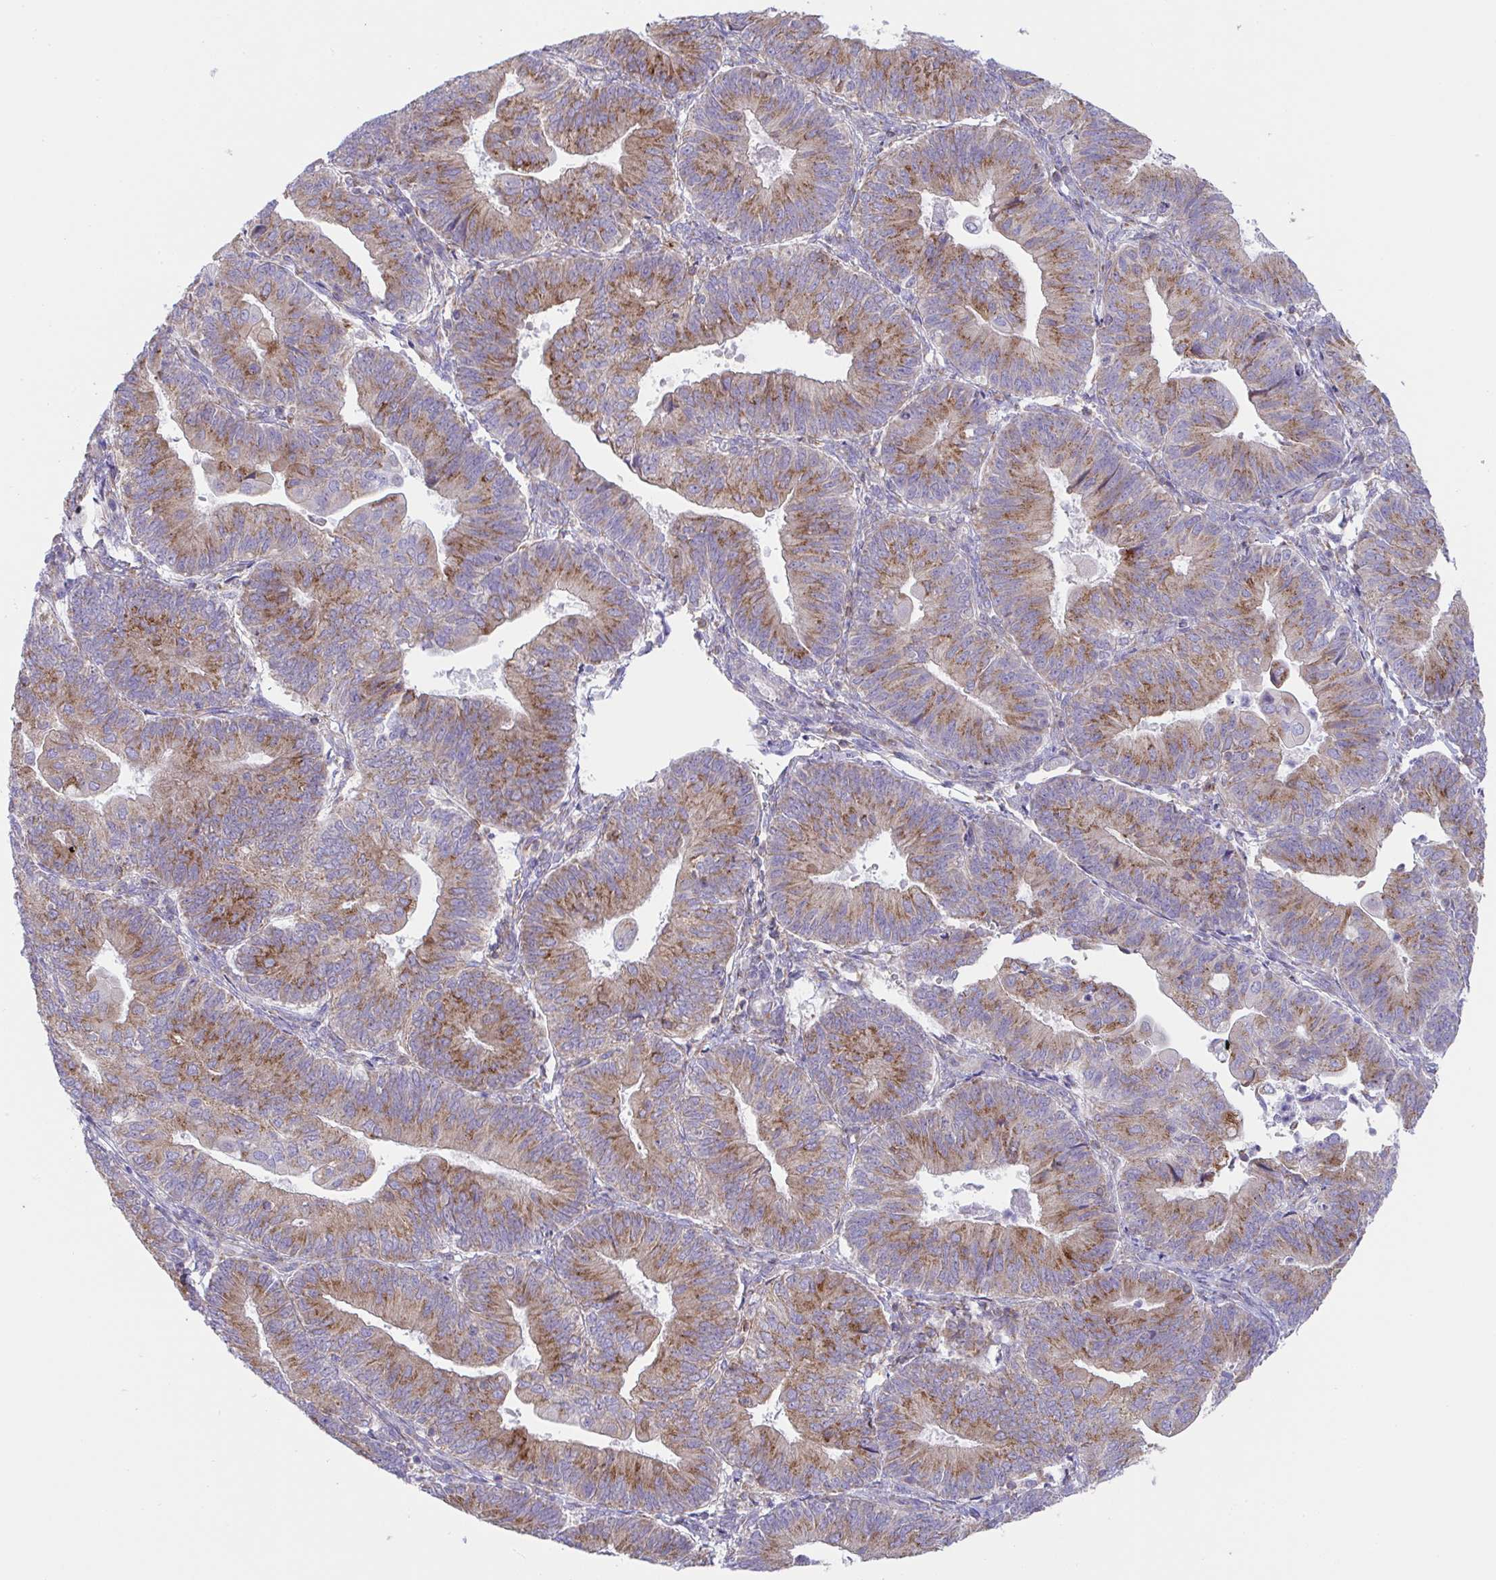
{"staining": {"intensity": "moderate", "quantity": ">75%", "location": "cytoplasmic/membranous"}, "tissue": "endometrial cancer", "cell_type": "Tumor cells", "image_type": "cancer", "snomed": [{"axis": "morphology", "description": "Adenocarcinoma, NOS"}, {"axis": "topography", "description": "Endometrium"}], "caption": "IHC staining of endometrial cancer, which exhibits medium levels of moderate cytoplasmic/membranous staining in approximately >75% of tumor cells indicating moderate cytoplasmic/membranous protein positivity. The staining was performed using DAB (3,3'-diaminobenzidine) (brown) for protein detection and nuclei were counterstained in hematoxylin (blue).", "gene": "MIA3", "patient": {"sex": "female", "age": 65}}